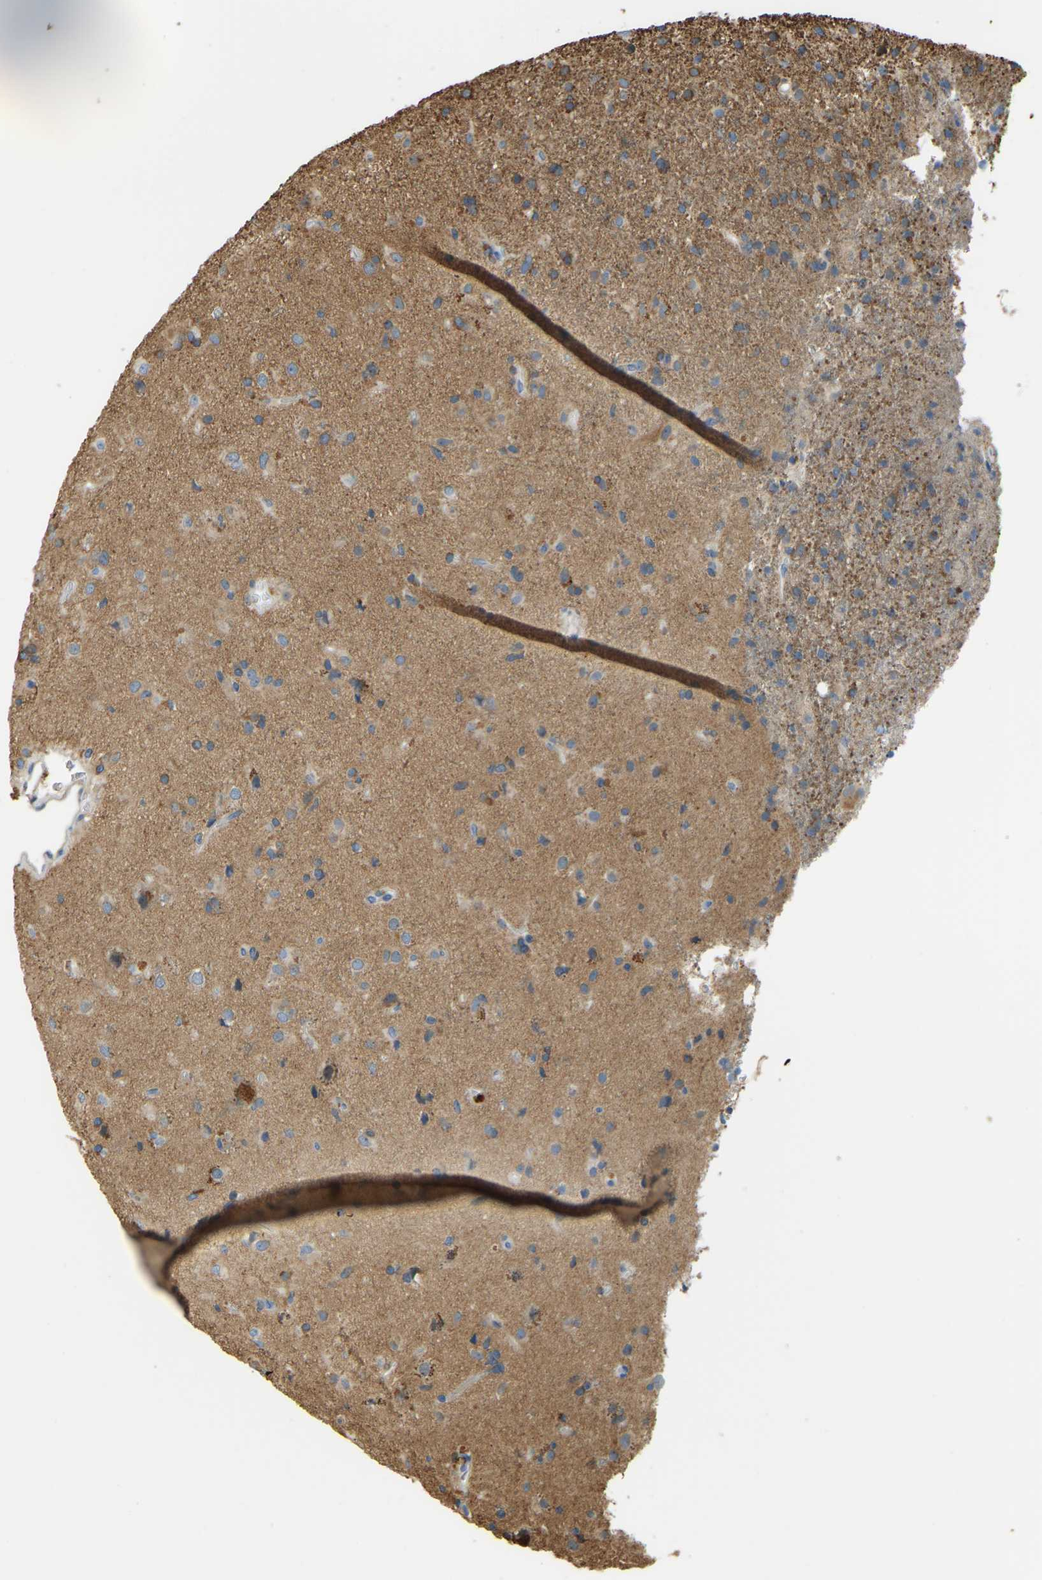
{"staining": {"intensity": "moderate", "quantity": ">75%", "location": "cytoplasmic/membranous"}, "tissue": "glioma", "cell_type": "Tumor cells", "image_type": "cancer", "snomed": [{"axis": "morphology", "description": "Glioma, malignant, Low grade"}, {"axis": "topography", "description": "Brain"}], "caption": "High-magnification brightfield microscopy of malignant glioma (low-grade) stained with DAB (brown) and counterstained with hematoxylin (blue). tumor cells exhibit moderate cytoplasmic/membranous staining is seen in about>75% of cells.", "gene": "NME8", "patient": {"sex": "male", "age": 65}}